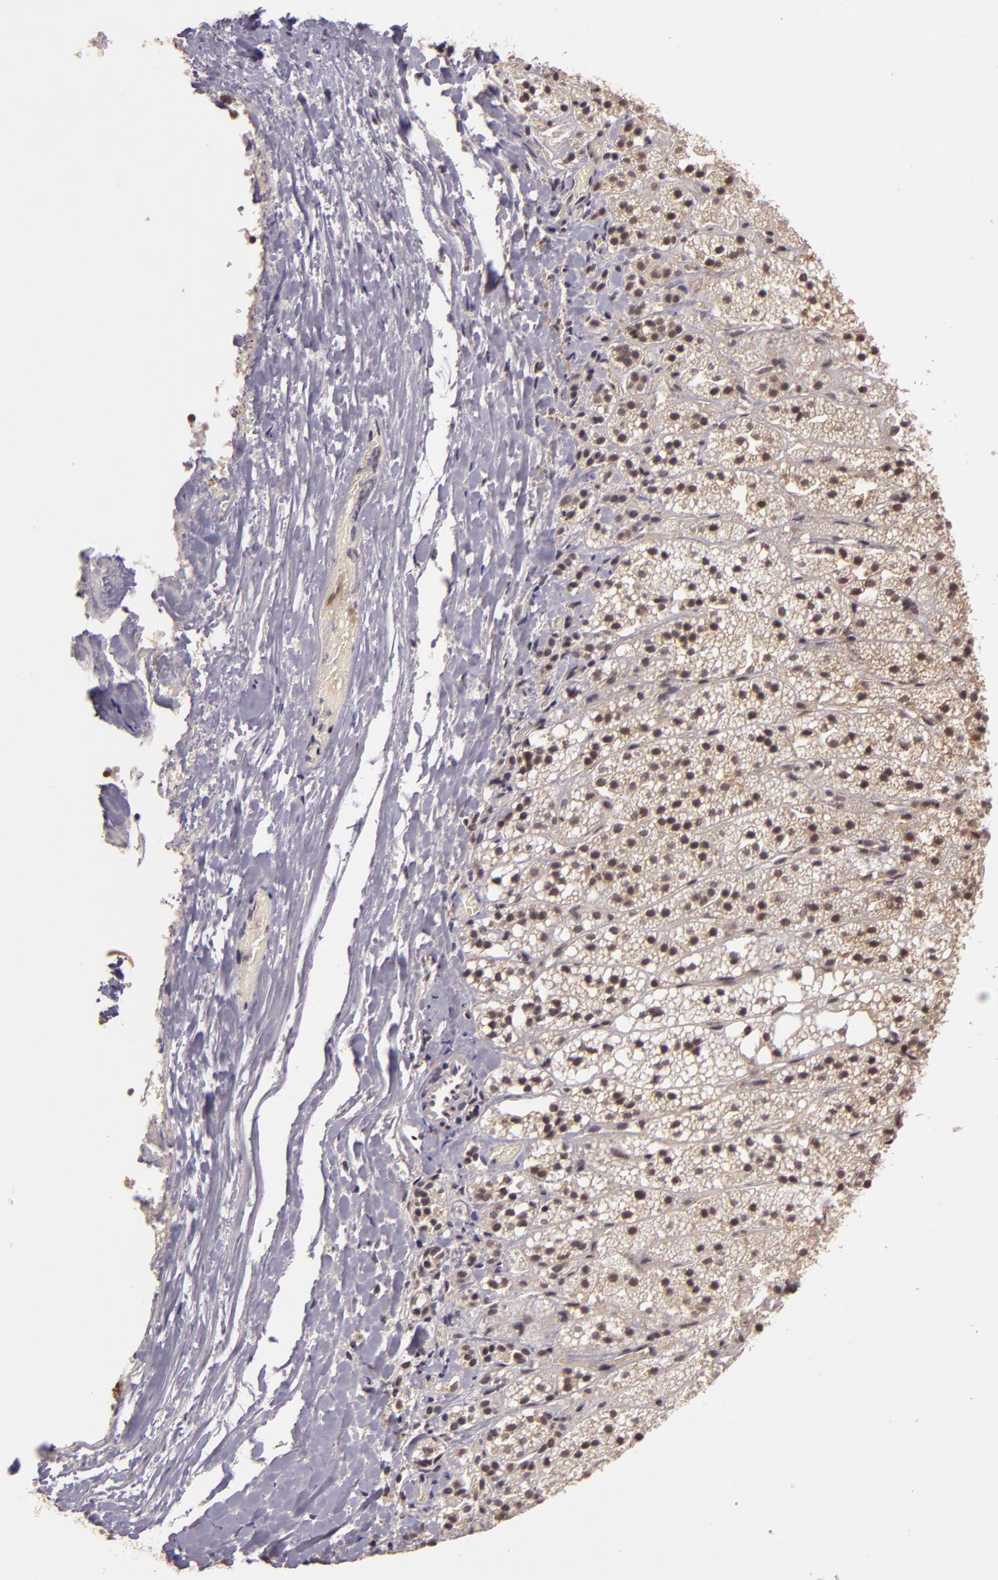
{"staining": {"intensity": "weak", "quantity": "25%-75%", "location": "cytoplasmic/membranous,nuclear"}, "tissue": "adrenal gland", "cell_type": "Glandular cells", "image_type": "normal", "snomed": [{"axis": "morphology", "description": "Normal tissue, NOS"}, {"axis": "topography", "description": "Adrenal gland"}], "caption": "Protein expression by immunohistochemistry displays weak cytoplasmic/membranous,nuclear positivity in about 25%-75% of glandular cells in benign adrenal gland.", "gene": "TXNRD2", "patient": {"sex": "female", "age": 44}}